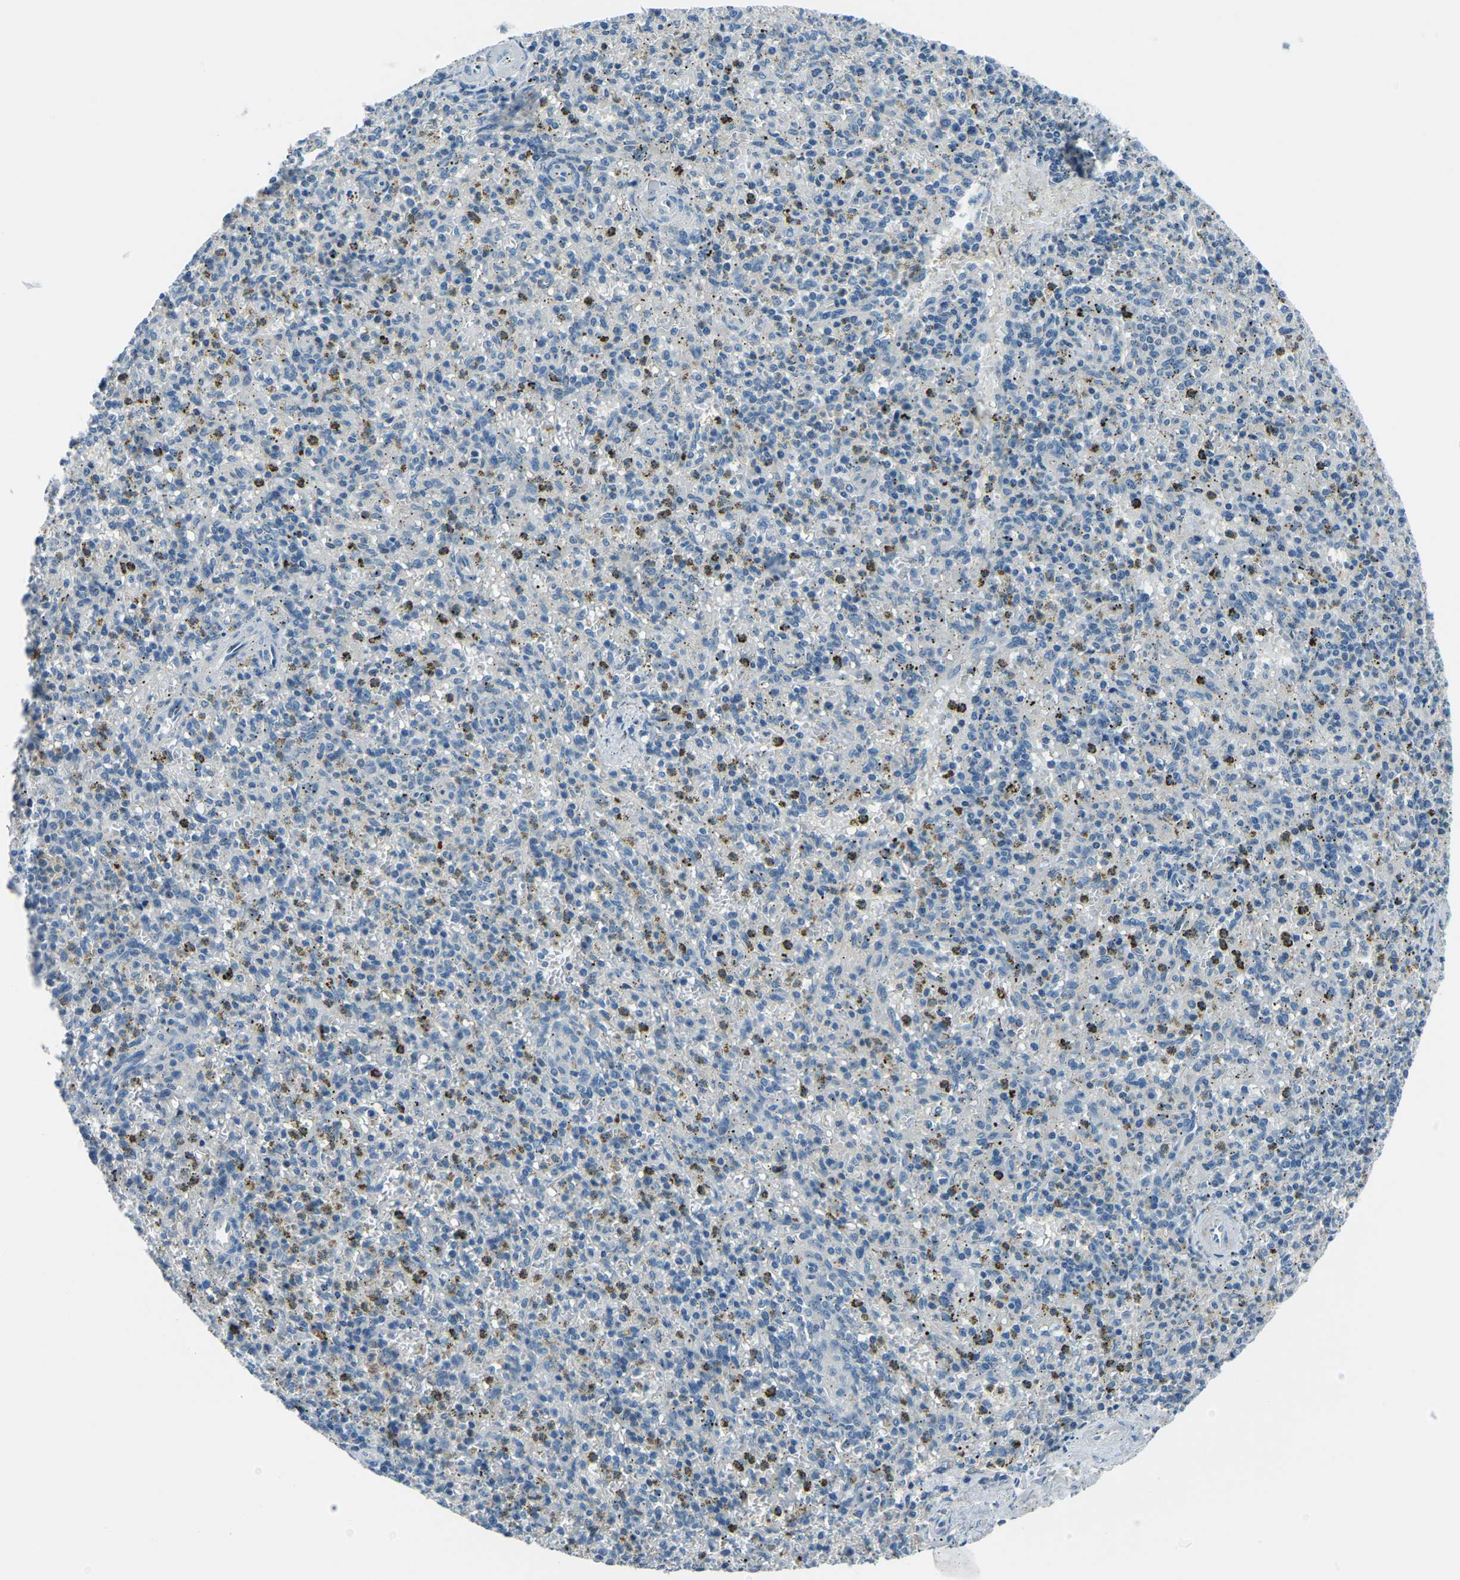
{"staining": {"intensity": "negative", "quantity": "none", "location": "none"}, "tissue": "spleen", "cell_type": "Cells in red pulp", "image_type": "normal", "snomed": [{"axis": "morphology", "description": "Normal tissue, NOS"}, {"axis": "topography", "description": "Spleen"}], "caption": "A high-resolution micrograph shows IHC staining of normal spleen, which demonstrates no significant positivity in cells in red pulp. (DAB immunohistochemistry visualized using brightfield microscopy, high magnification).", "gene": "RRP1", "patient": {"sex": "male", "age": 72}}